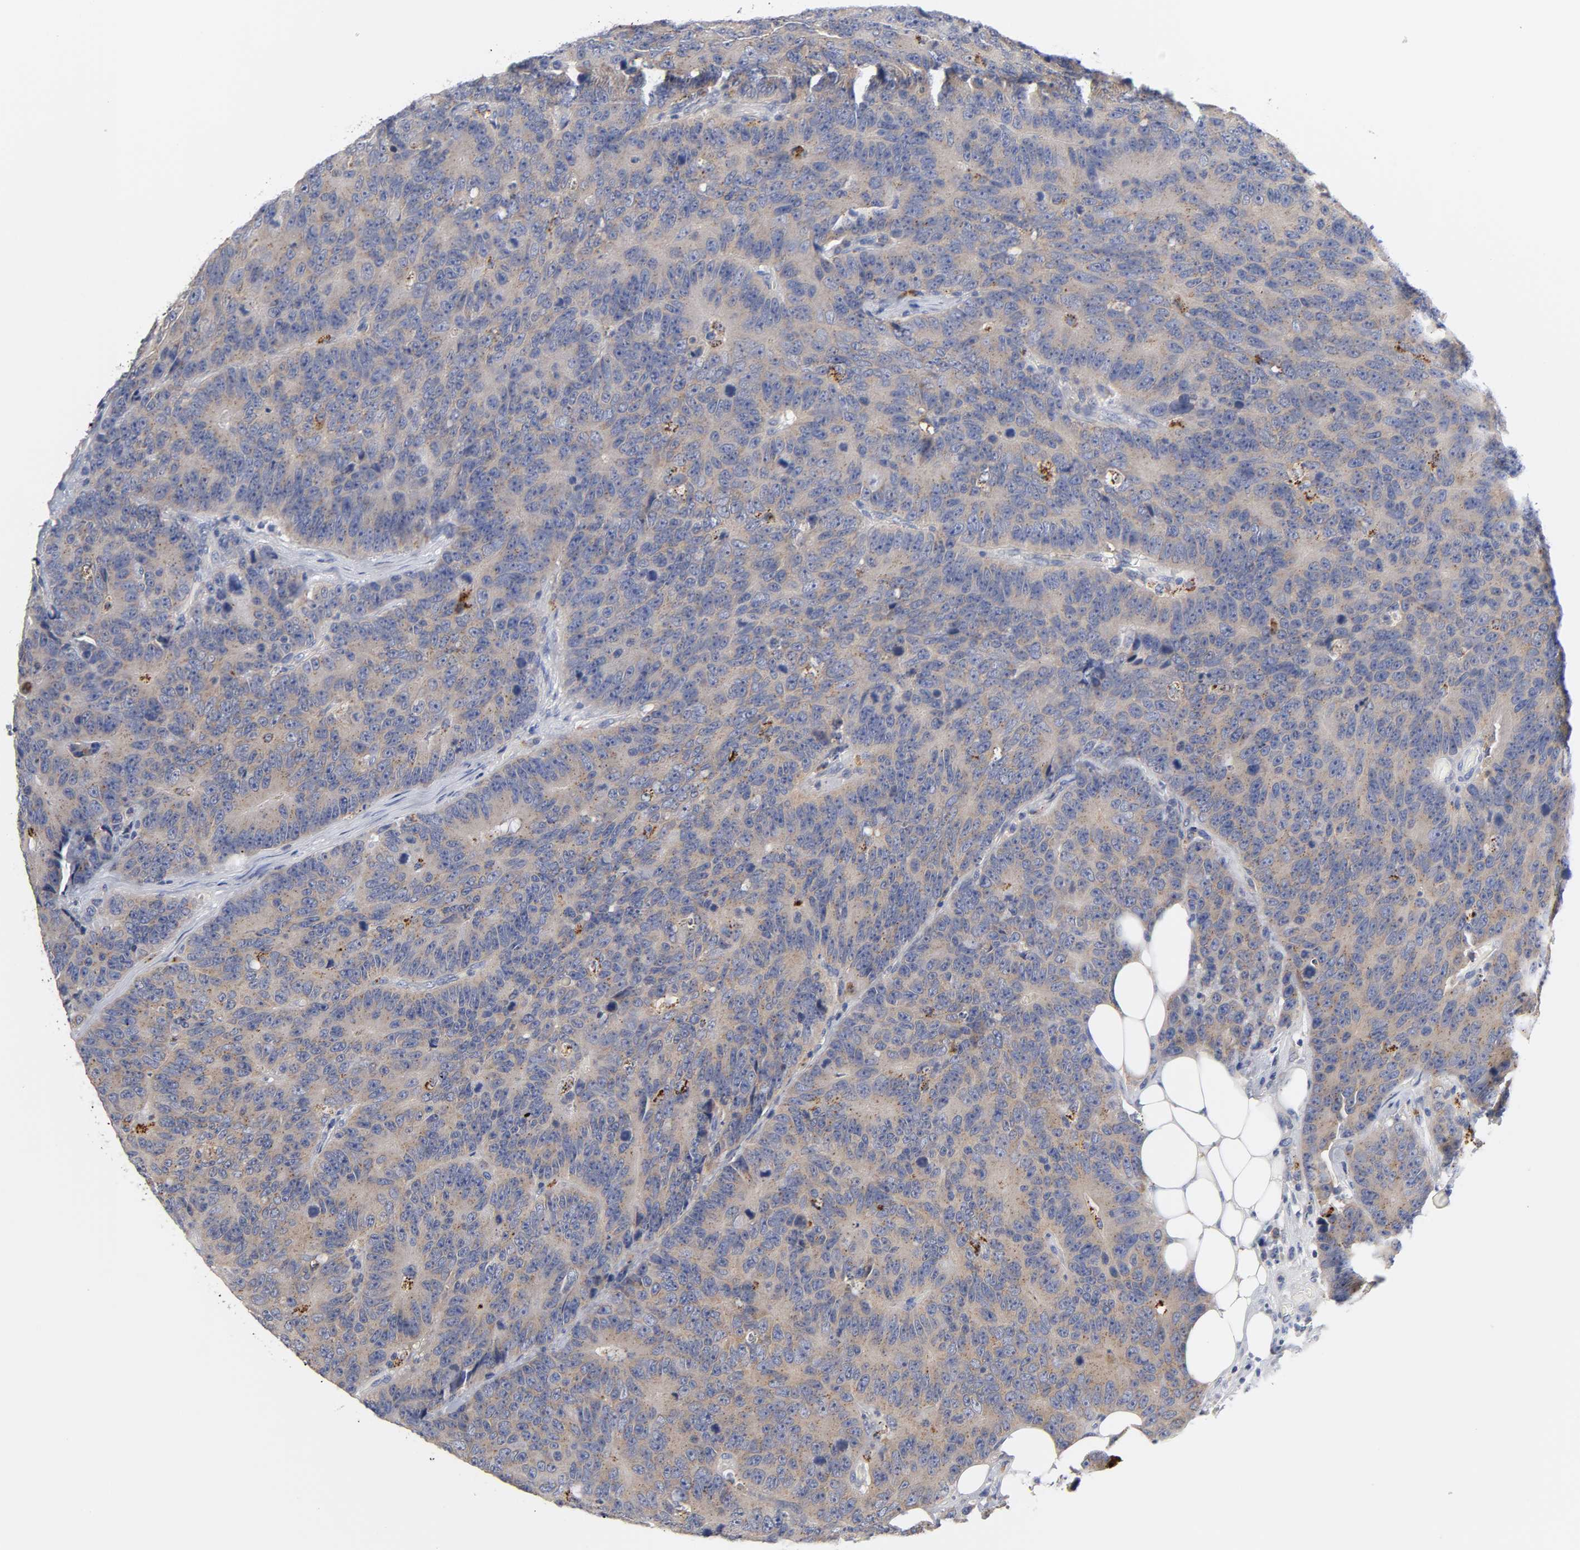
{"staining": {"intensity": "moderate", "quantity": ">75%", "location": "cytoplasmic/membranous"}, "tissue": "colorectal cancer", "cell_type": "Tumor cells", "image_type": "cancer", "snomed": [{"axis": "morphology", "description": "Adenocarcinoma, NOS"}, {"axis": "topography", "description": "Colon"}], "caption": "This micrograph demonstrates immunohistochemistry (IHC) staining of human adenocarcinoma (colorectal), with medium moderate cytoplasmic/membranous positivity in approximately >75% of tumor cells.", "gene": "C17orf75", "patient": {"sex": "female", "age": 86}}